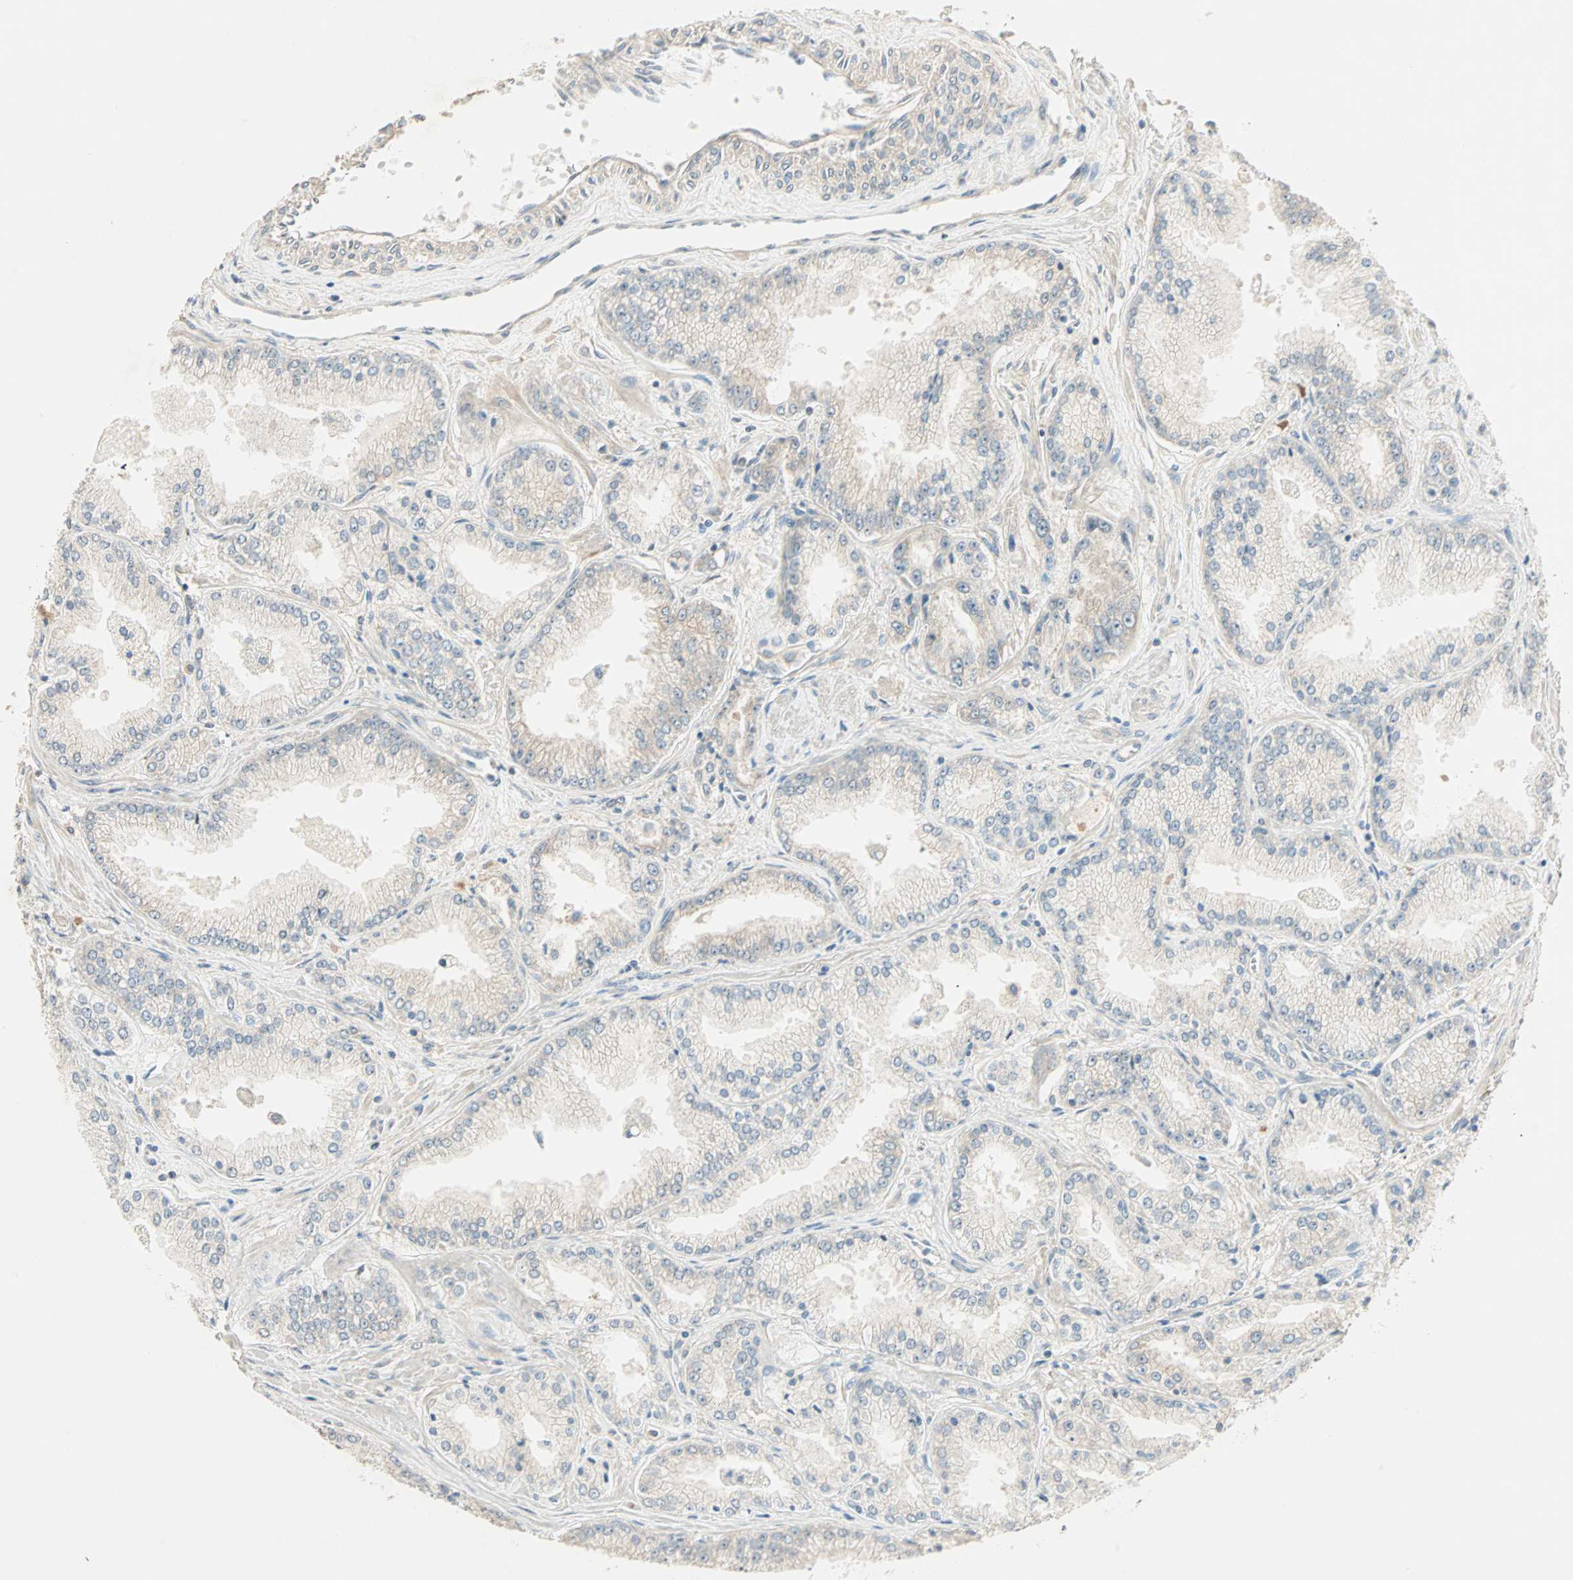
{"staining": {"intensity": "weak", "quantity": "25%-75%", "location": "cytoplasmic/membranous"}, "tissue": "prostate cancer", "cell_type": "Tumor cells", "image_type": "cancer", "snomed": [{"axis": "morphology", "description": "Adenocarcinoma, High grade"}, {"axis": "topography", "description": "Prostate"}], "caption": "This photomicrograph reveals IHC staining of human prostate high-grade adenocarcinoma, with low weak cytoplasmic/membranous staining in about 25%-75% of tumor cells.", "gene": "TTF2", "patient": {"sex": "male", "age": 61}}